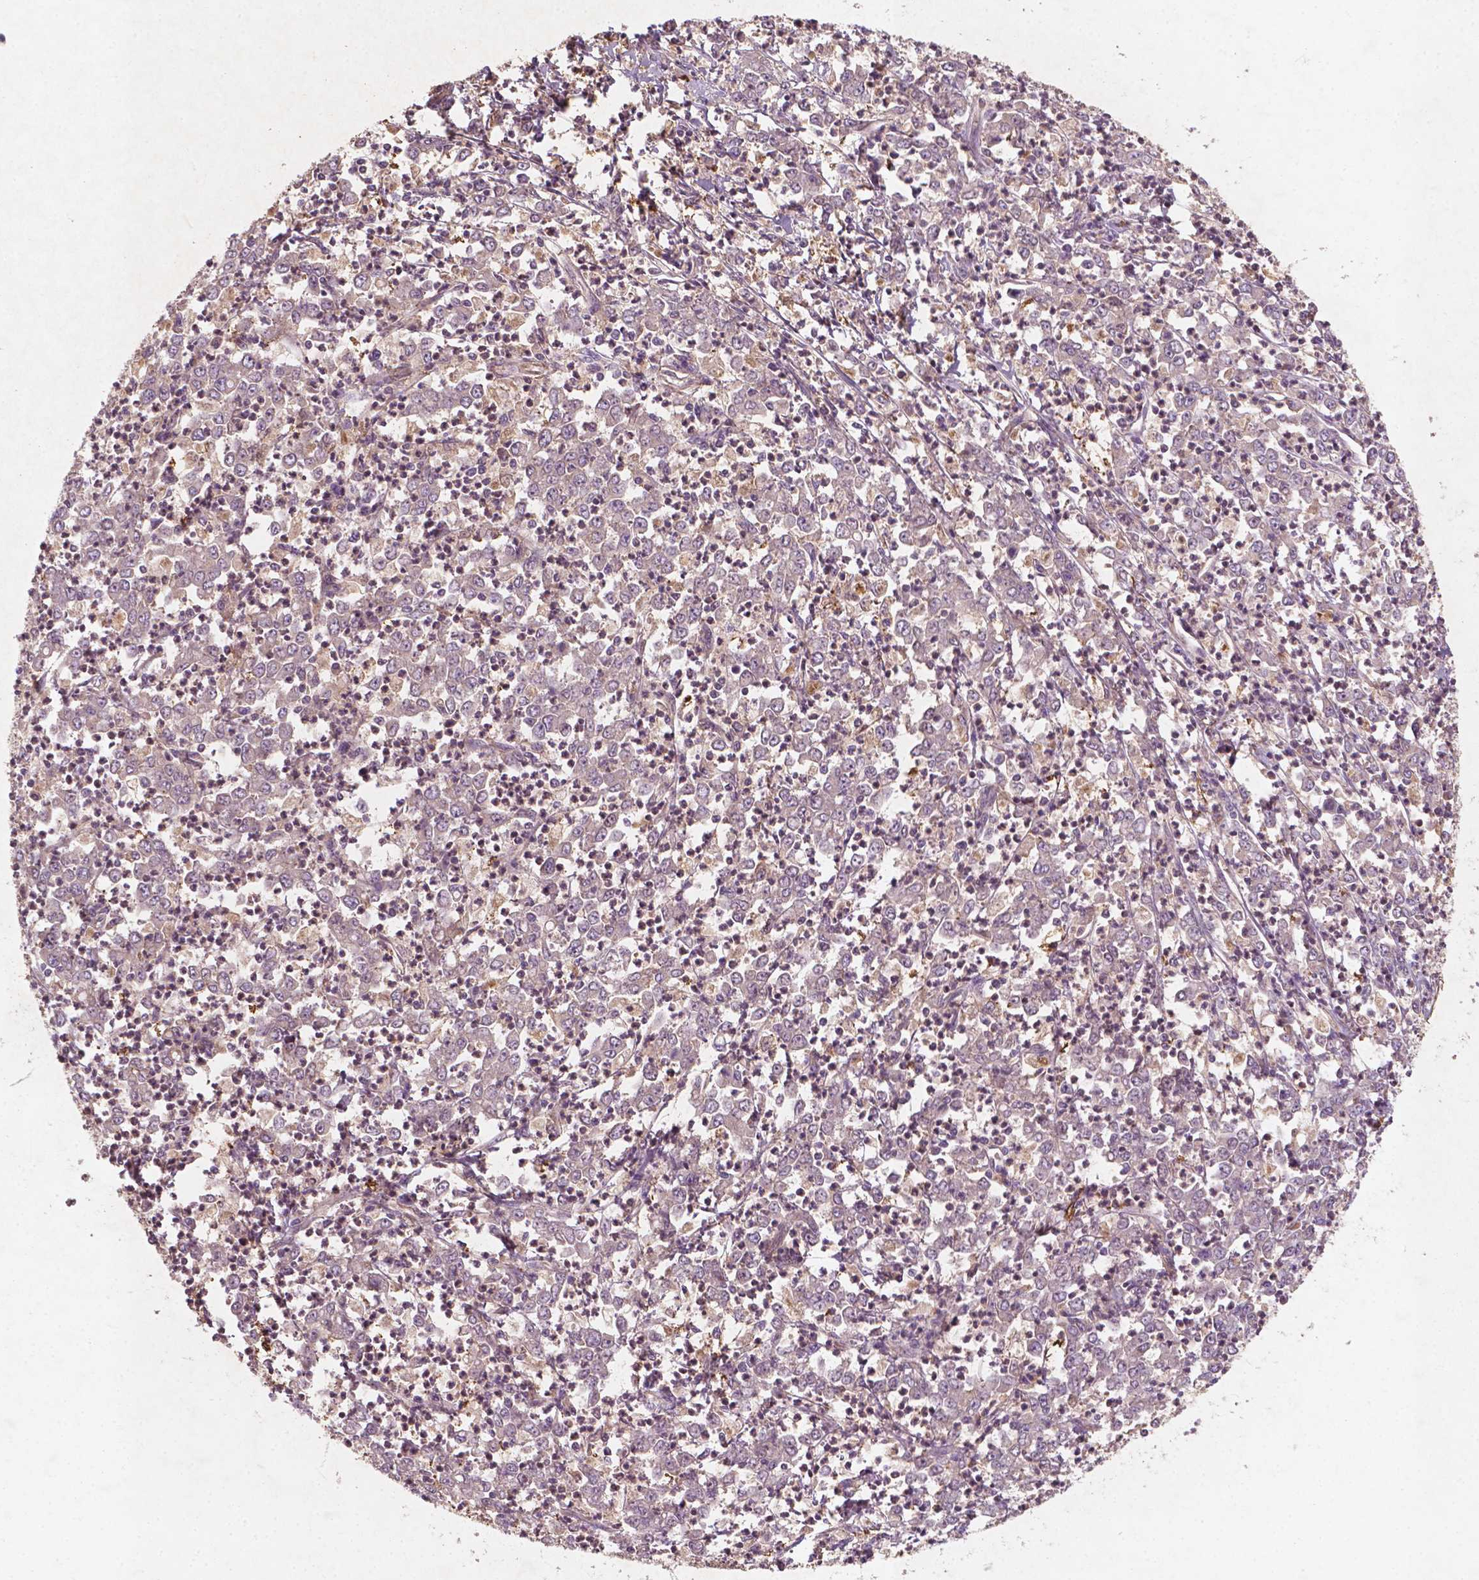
{"staining": {"intensity": "weak", "quantity": "25%-75%", "location": "cytoplasmic/membranous"}, "tissue": "stomach cancer", "cell_type": "Tumor cells", "image_type": "cancer", "snomed": [{"axis": "morphology", "description": "Adenocarcinoma, NOS"}, {"axis": "topography", "description": "Stomach, lower"}], "caption": "A micrograph showing weak cytoplasmic/membranous expression in about 25%-75% of tumor cells in adenocarcinoma (stomach), as visualized by brown immunohistochemical staining.", "gene": "CYFIP2", "patient": {"sex": "female", "age": 71}}